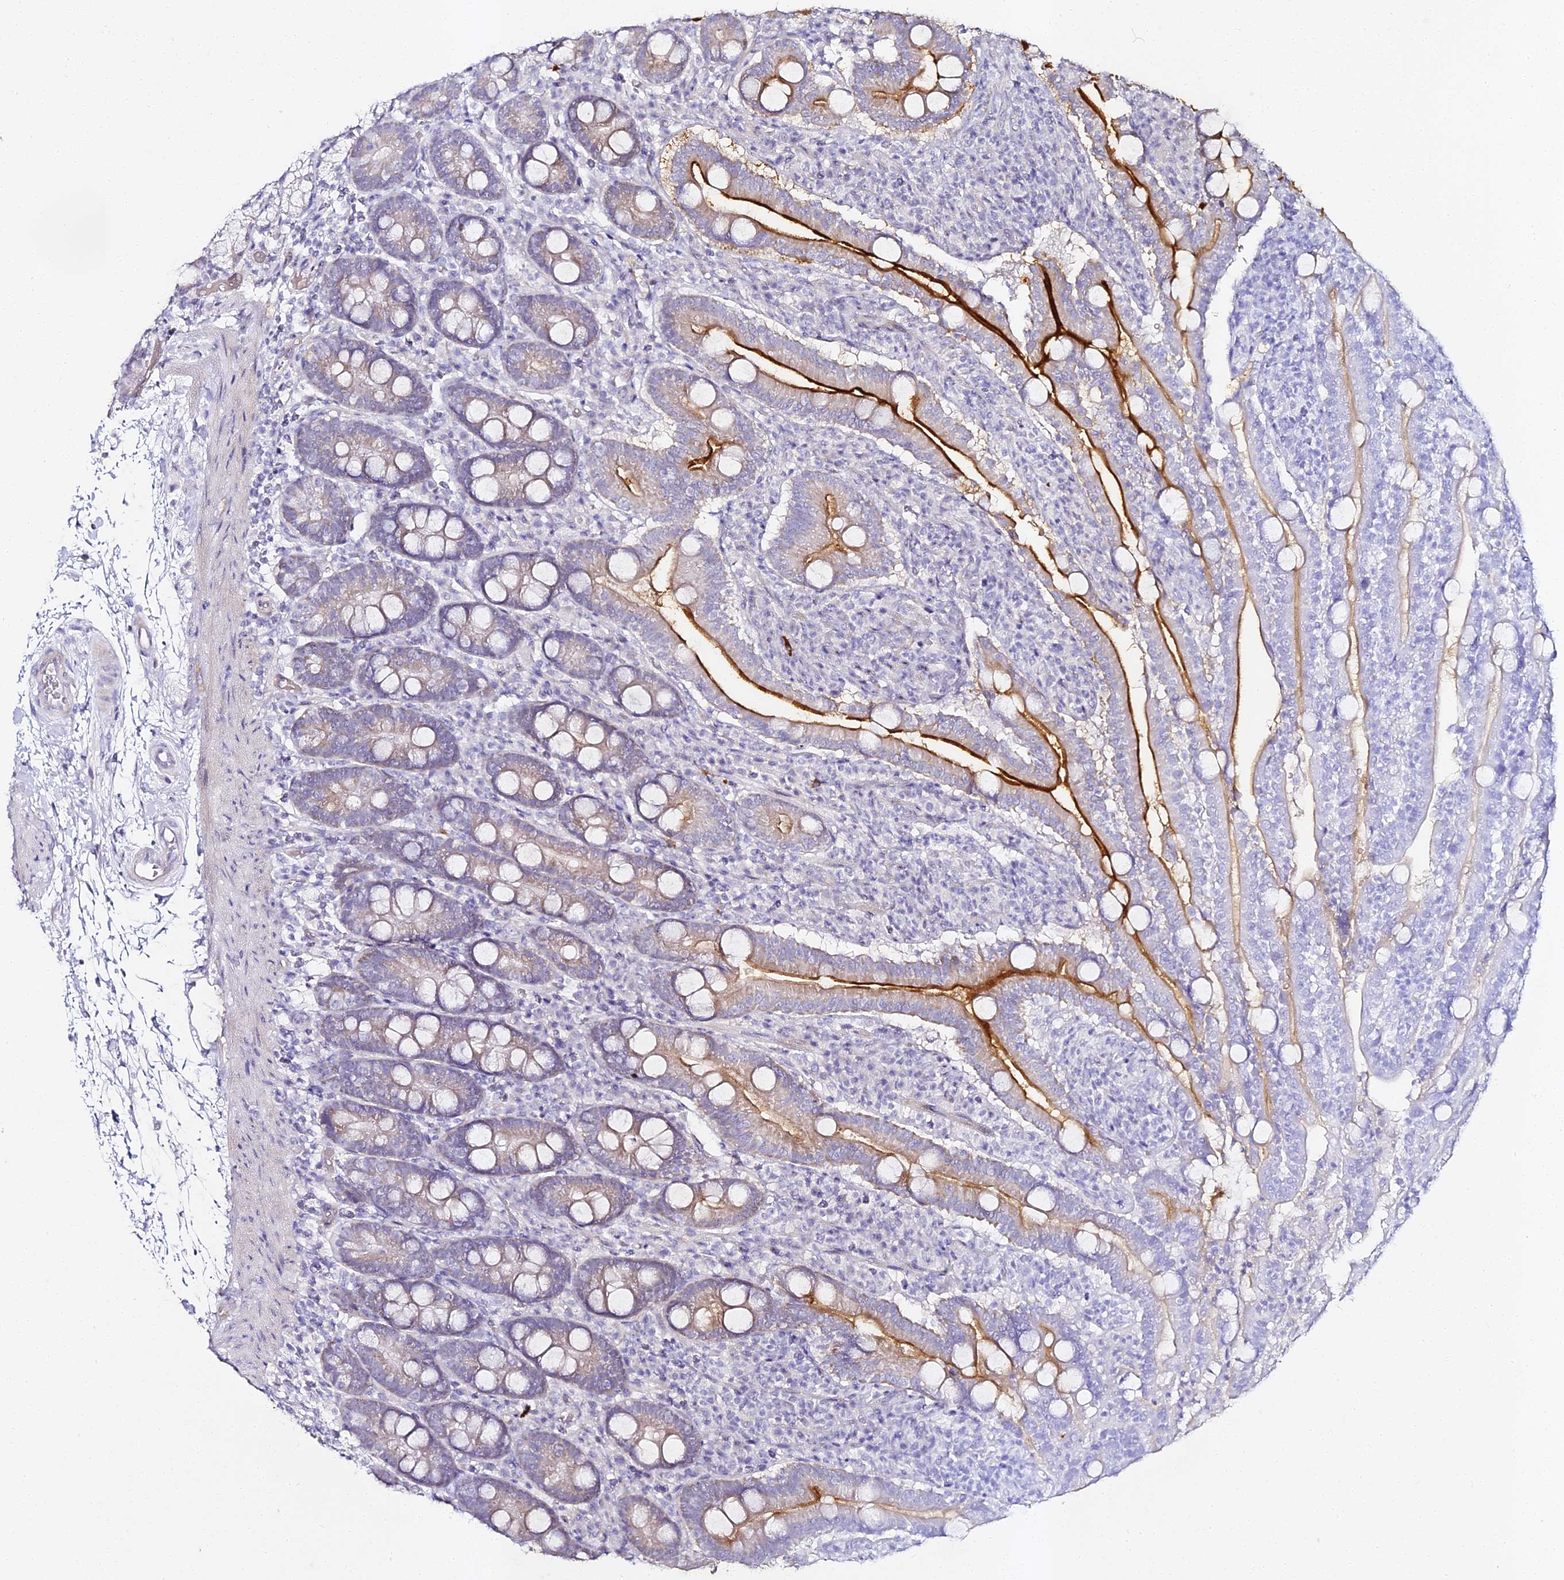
{"staining": {"intensity": "strong", "quantity": "<25%", "location": "cytoplasmic/membranous"}, "tissue": "duodenum", "cell_type": "Glandular cells", "image_type": "normal", "snomed": [{"axis": "morphology", "description": "Normal tissue, NOS"}, {"axis": "topography", "description": "Duodenum"}], "caption": "A brown stain highlights strong cytoplasmic/membranous staining of a protein in glandular cells of benign human duodenum. (Brightfield microscopy of DAB IHC at high magnification).", "gene": "ALPG", "patient": {"sex": "male", "age": 35}}